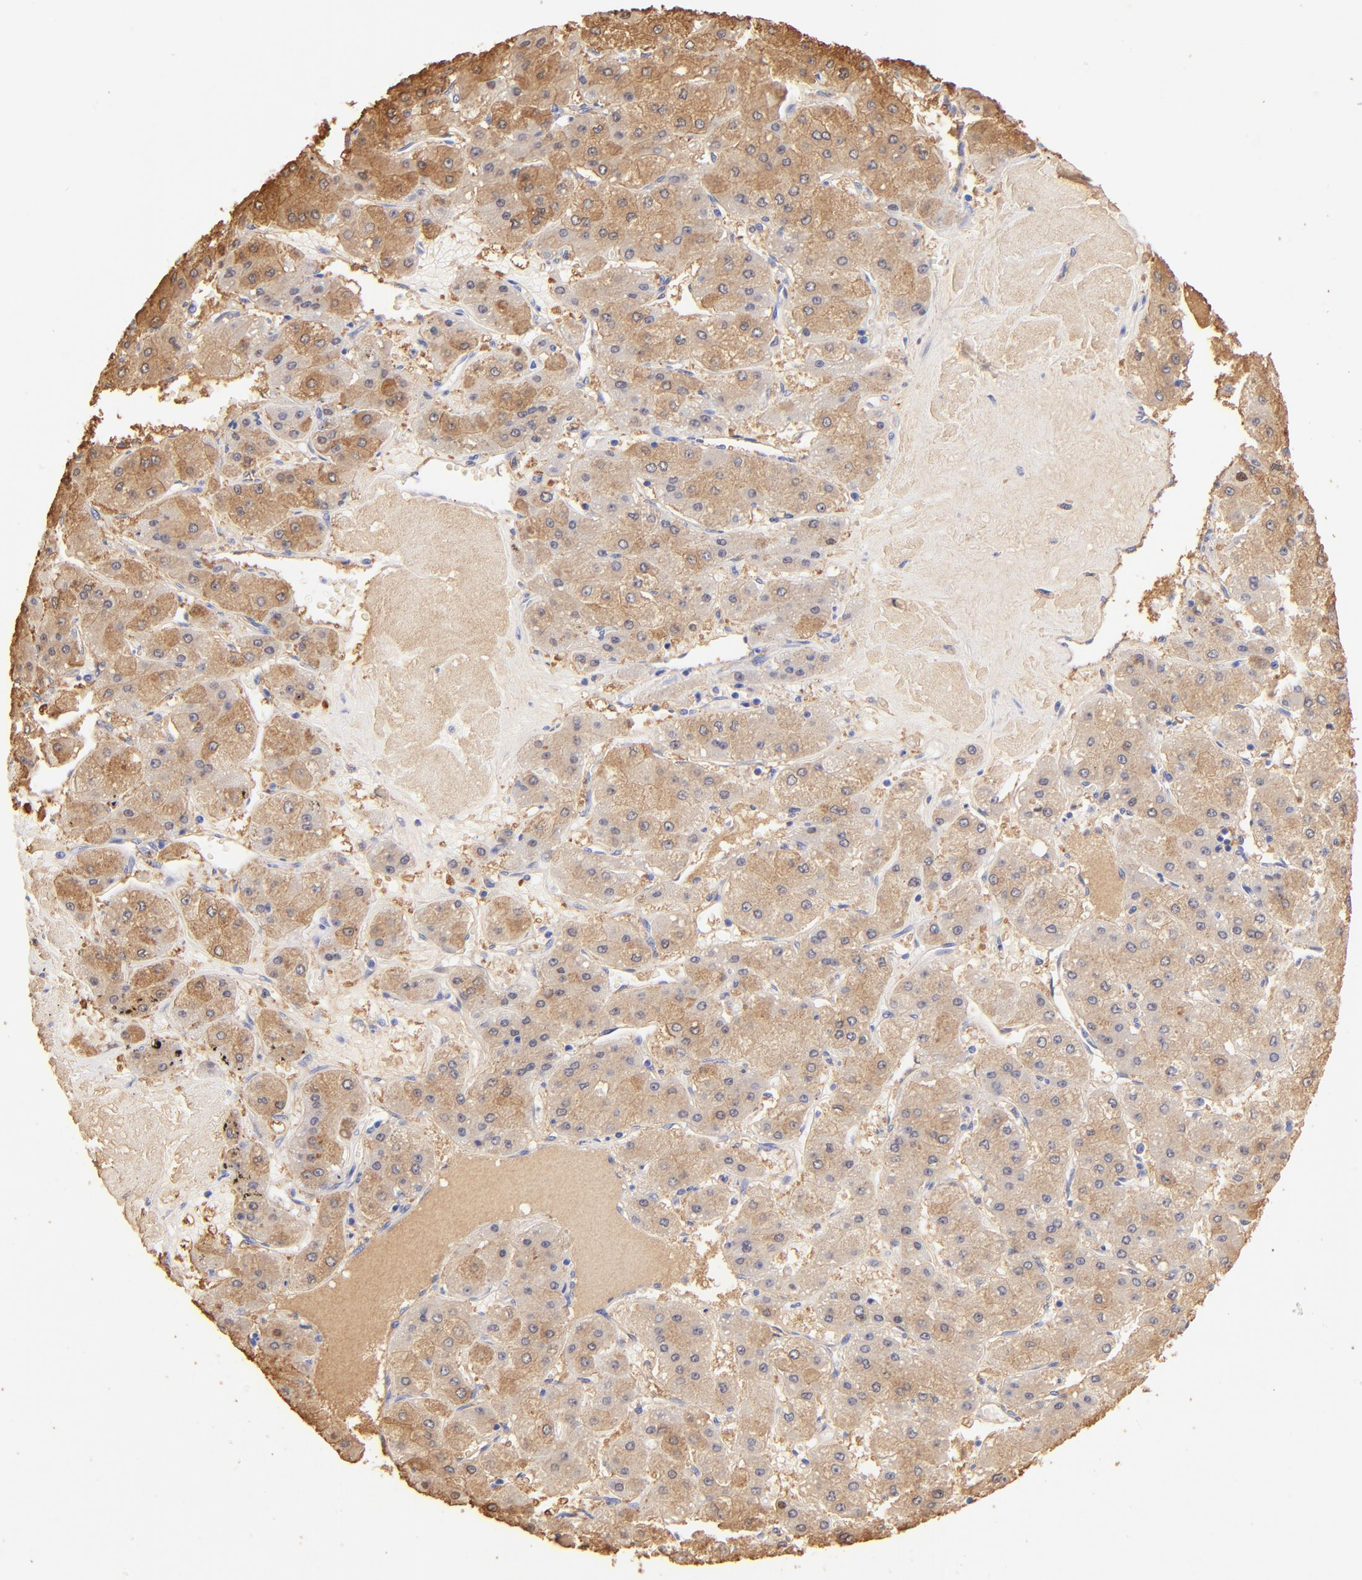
{"staining": {"intensity": "moderate", "quantity": ">75%", "location": "cytoplasmic/membranous"}, "tissue": "liver cancer", "cell_type": "Tumor cells", "image_type": "cancer", "snomed": [{"axis": "morphology", "description": "Carcinoma, Hepatocellular, NOS"}, {"axis": "topography", "description": "Liver"}], "caption": "IHC image of neoplastic tissue: human liver hepatocellular carcinoma stained using immunohistochemistry shows medium levels of moderate protein expression localized specifically in the cytoplasmic/membranous of tumor cells, appearing as a cytoplasmic/membranous brown color.", "gene": "ALDH1A1", "patient": {"sex": "female", "age": 52}}